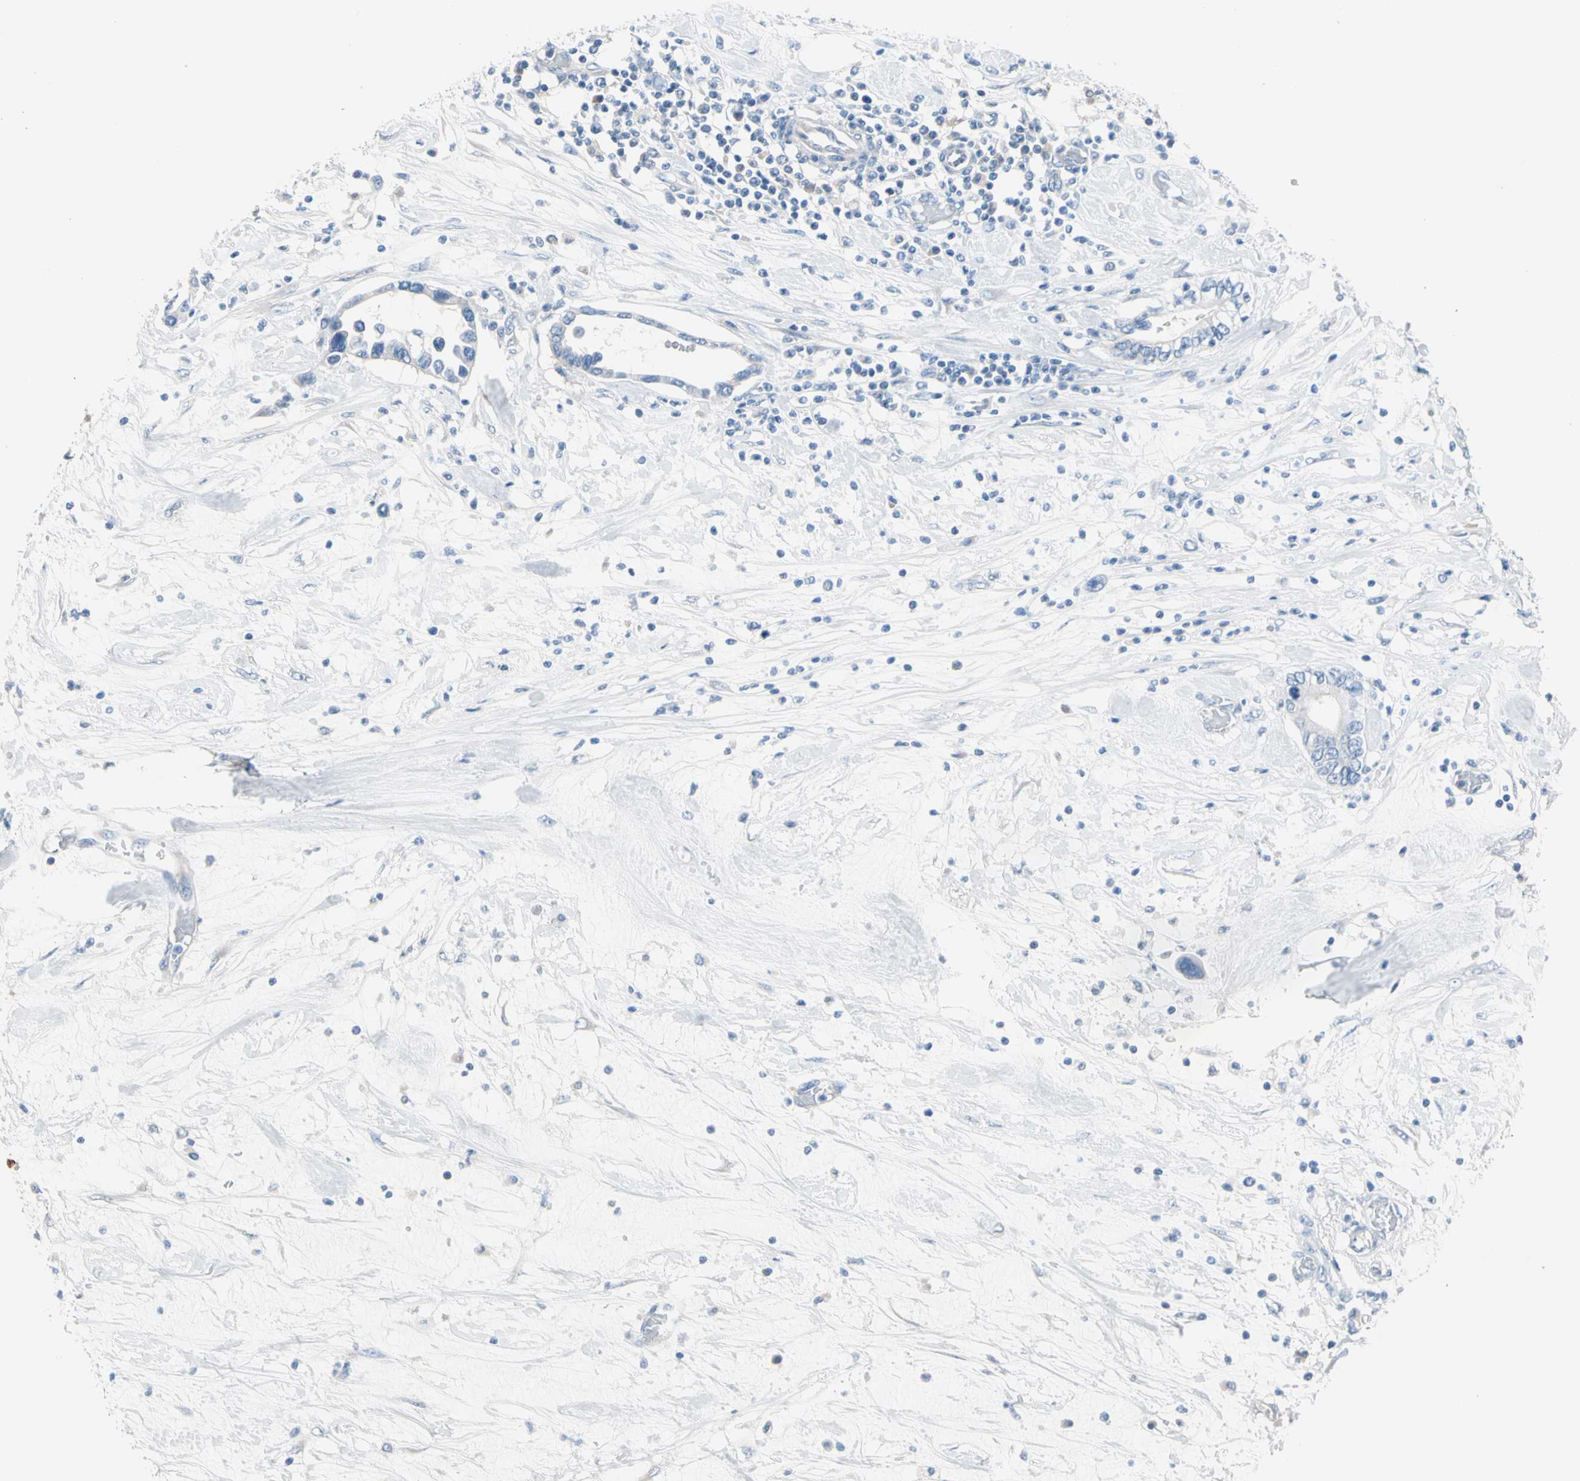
{"staining": {"intensity": "negative", "quantity": "none", "location": "none"}, "tissue": "pancreatic cancer", "cell_type": "Tumor cells", "image_type": "cancer", "snomed": [{"axis": "morphology", "description": "Adenocarcinoma, NOS"}, {"axis": "topography", "description": "Pancreas"}], "caption": "Tumor cells show no significant protein expression in pancreatic cancer.", "gene": "CASQ1", "patient": {"sex": "female", "age": 57}}